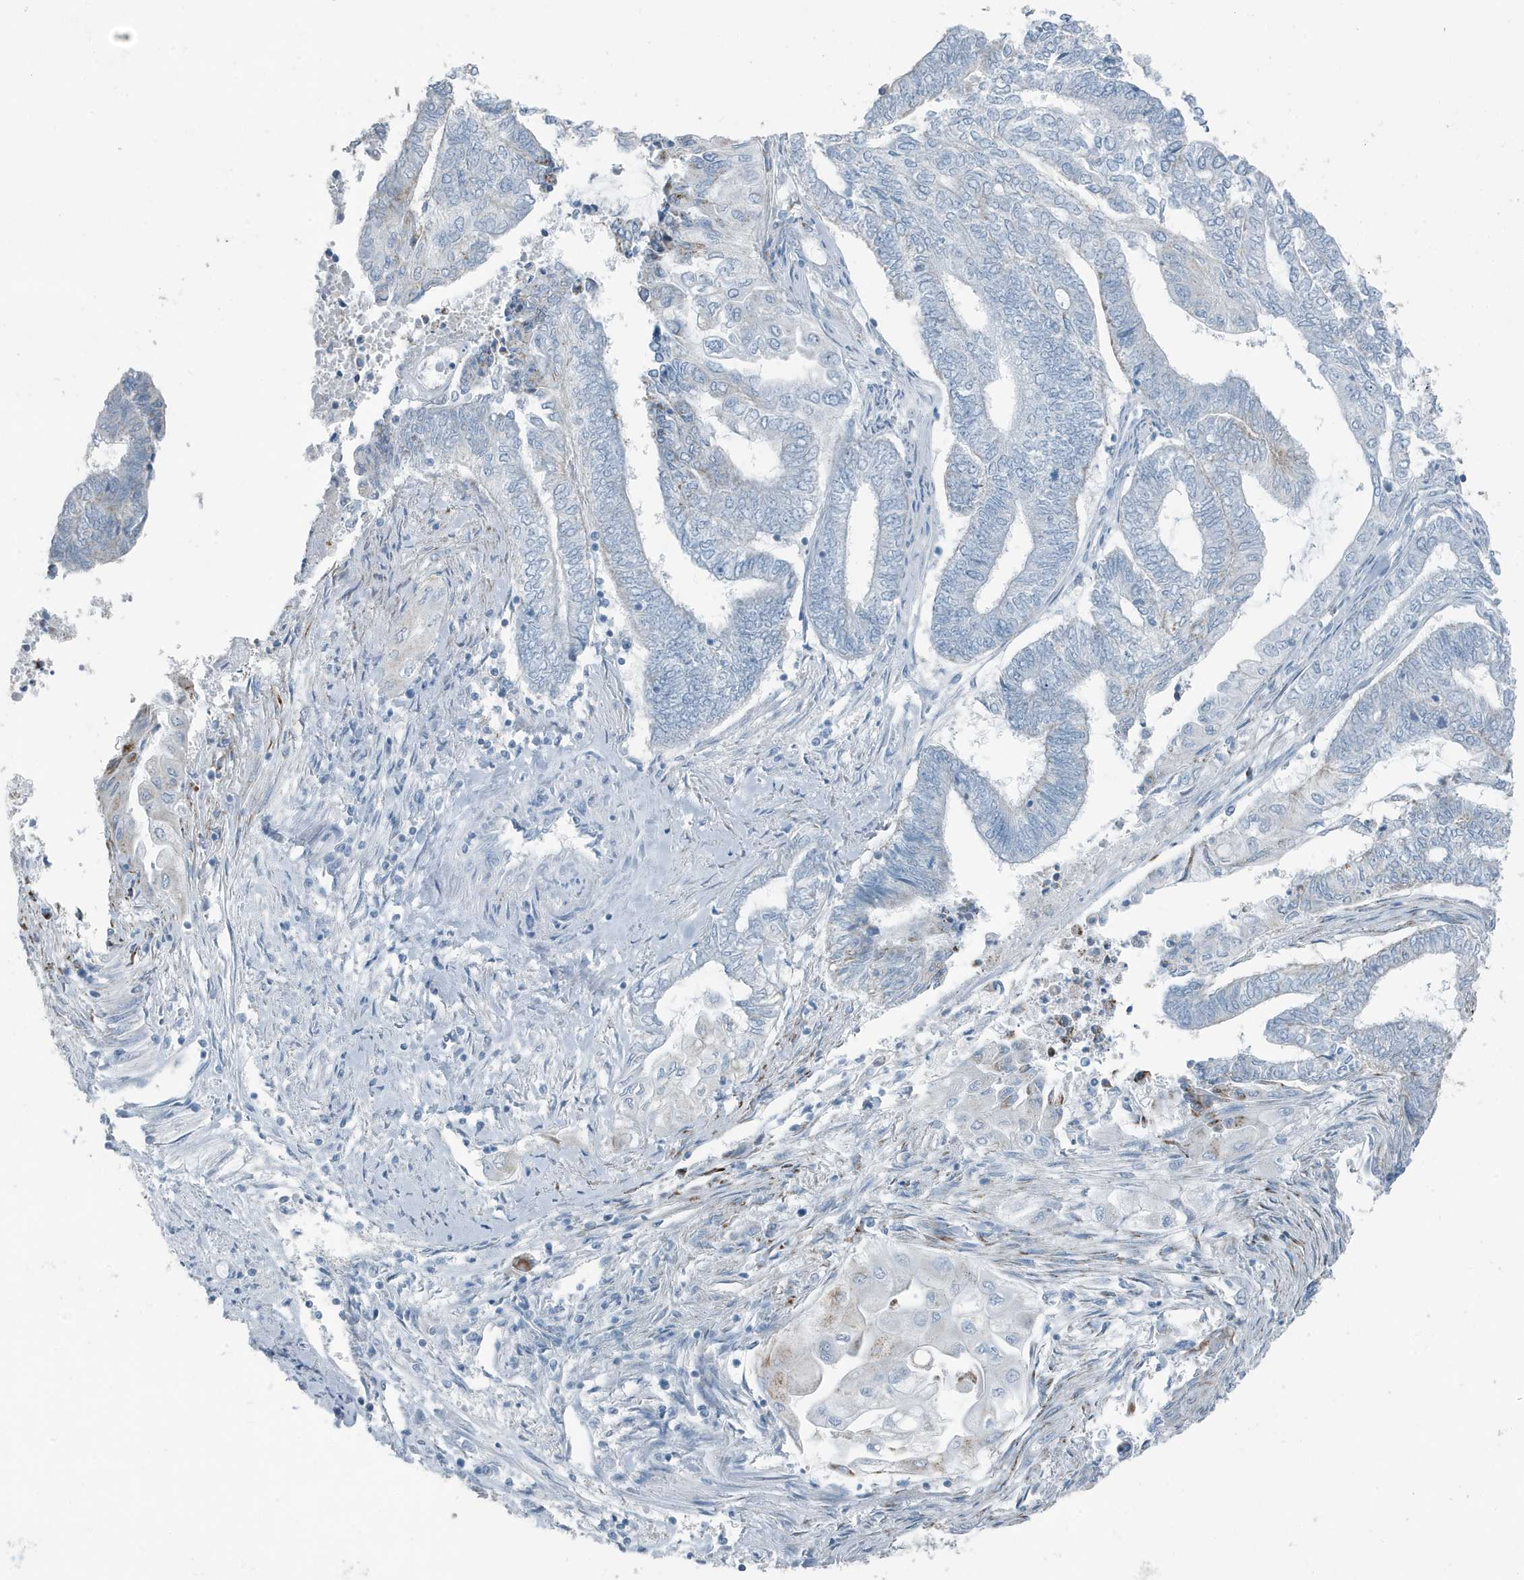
{"staining": {"intensity": "negative", "quantity": "none", "location": "none"}, "tissue": "endometrial cancer", "cell_type": "Tumor cells", "image_type": "cancer", "snomed": [{"axis": "morphology", "description": "Adenocarcinoma, NOS"}, {"axis": "topography", "description": "Uterus"}, {"axis": "topography", "description": "Endometrium"}], "caption": "Image shows no significant protein expression in tumor cells of endometrial cancer.", "gene": "FAM162A", "patient": {"sex": "female", "age": 70}}